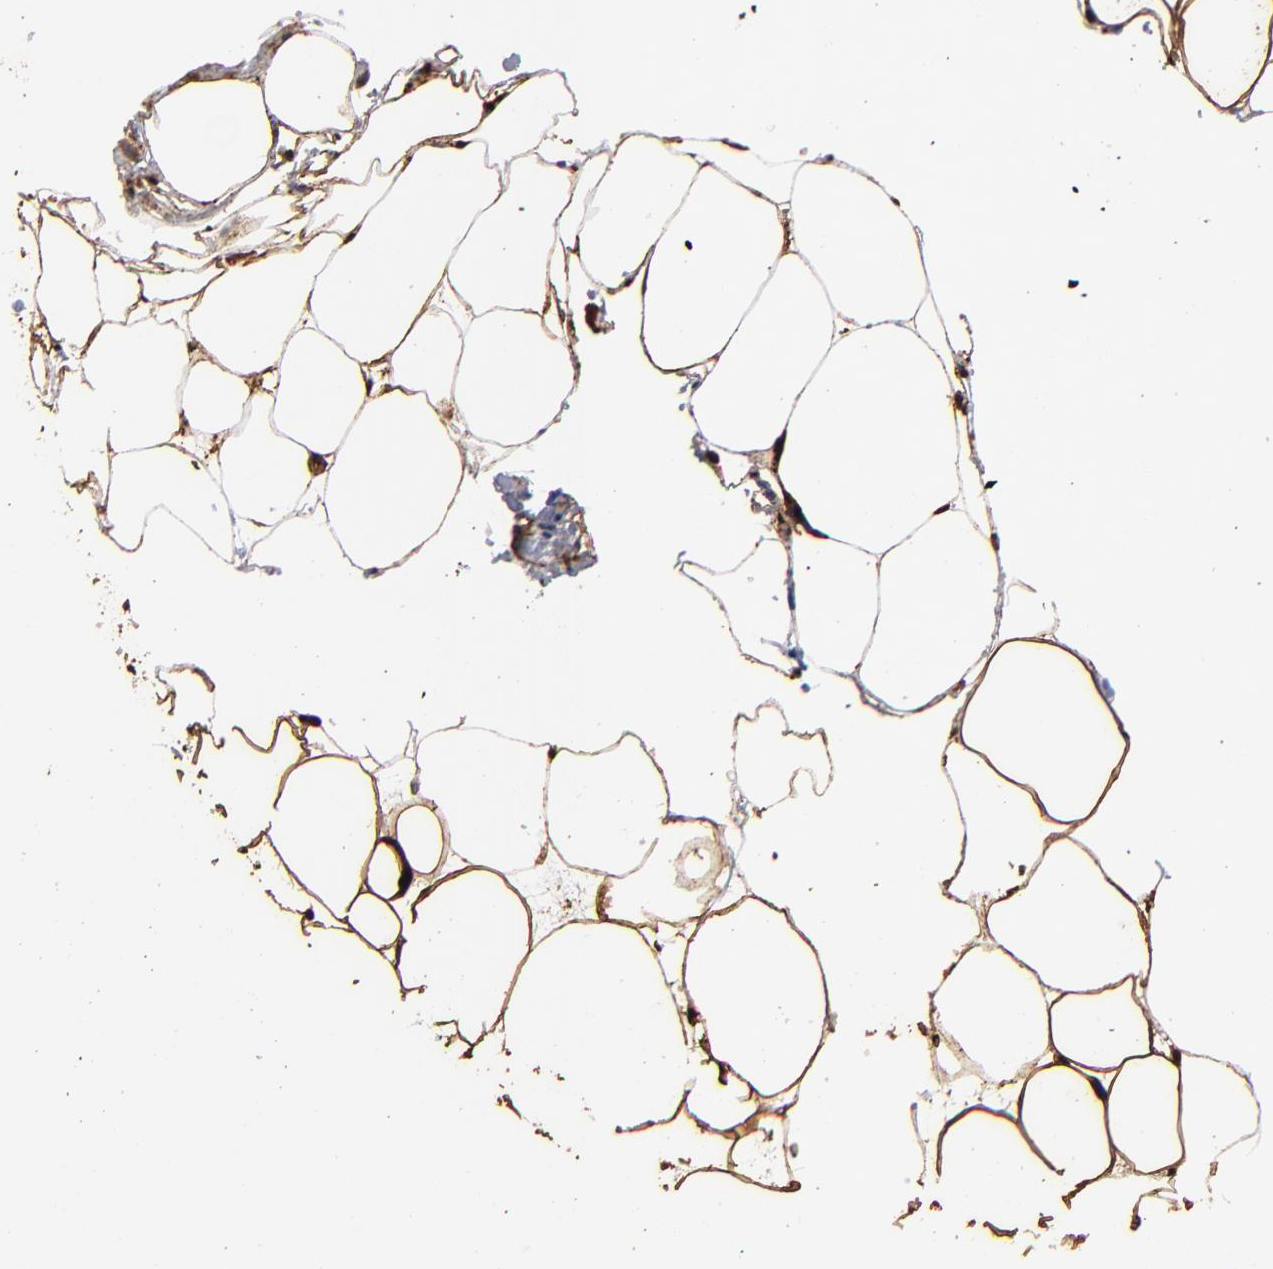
{"staining": {"intensity": "strong", "quantity": ">75%", "location": "cytoplasmic/membranous"}, "tissue": "adipose tissue", "cell_type": "Adipocytes", "image_type": "normal", "snomed": [{"axis": "morphology", "description": "Normal tissue, NOS"}, {"axis": "topography", "description": "Breast"}], "caption": "IHC photomicrograph of unremarkable adipose tissue stained for a protein (brown), which displays high levels of strong cytoplasmic/membranous positivity in approximately >75% of adipocytes.", "gene": "FABP4", "patient": {"sex": "female", "age": 22}}